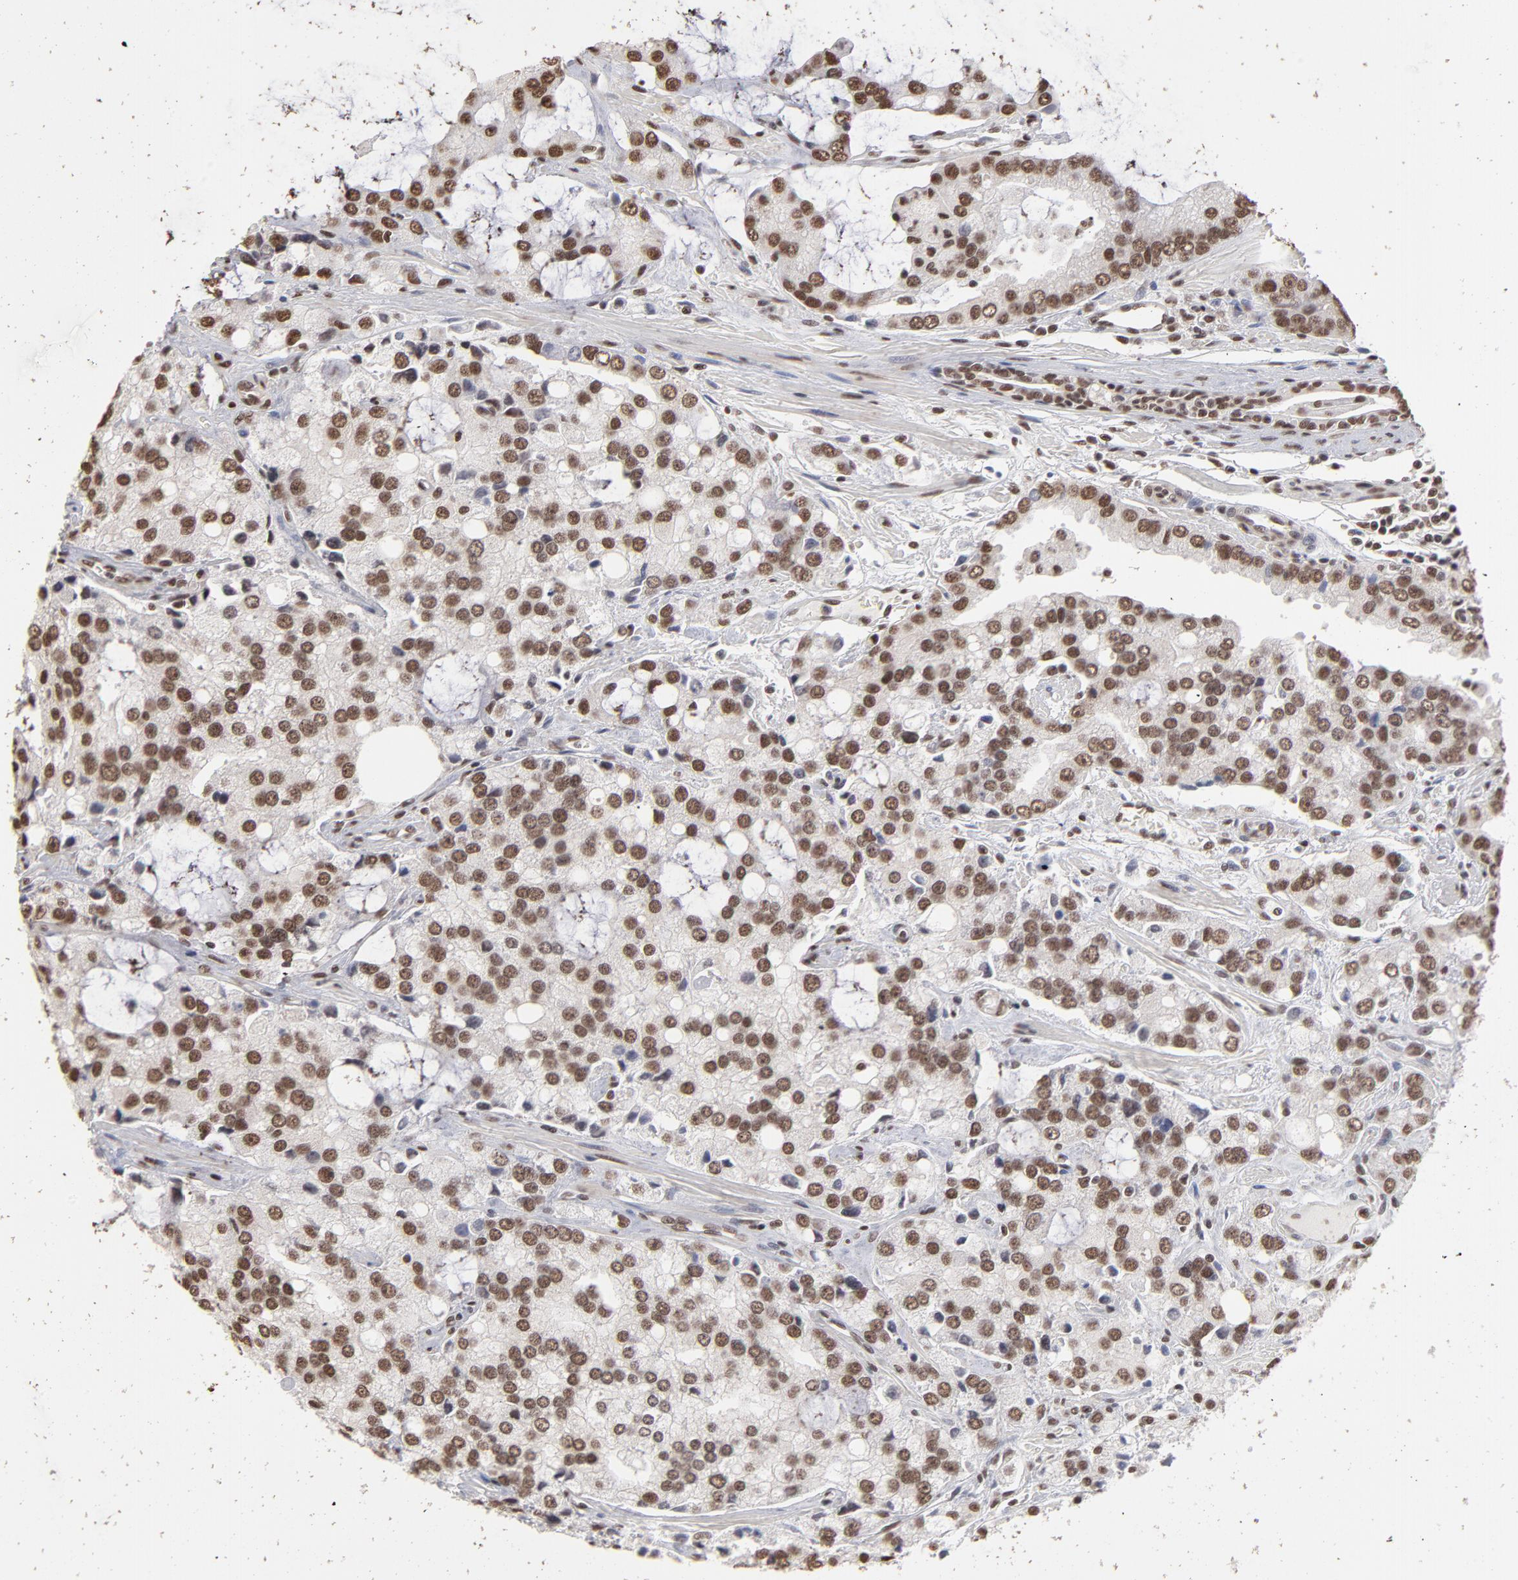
{"staining": {"intensity": "strong", "quantity": ">75%", "location": "nuclear"}, "tissue": "prostate cancer", "cell_type": "Tumor cells", "image_type": "cancer", "snomed": [{"axis": "morphology", "description": "Adenocarcinoma, High grade"}, {"axis": "topography", "description": "Prostate"}], "caption": "The immunohistochemical stain highlights strong nuclear staining in tumor cells of prostate cancer tissue.", "gene": "ZNF3", "patient": {"sex": "male", "age": 67}}